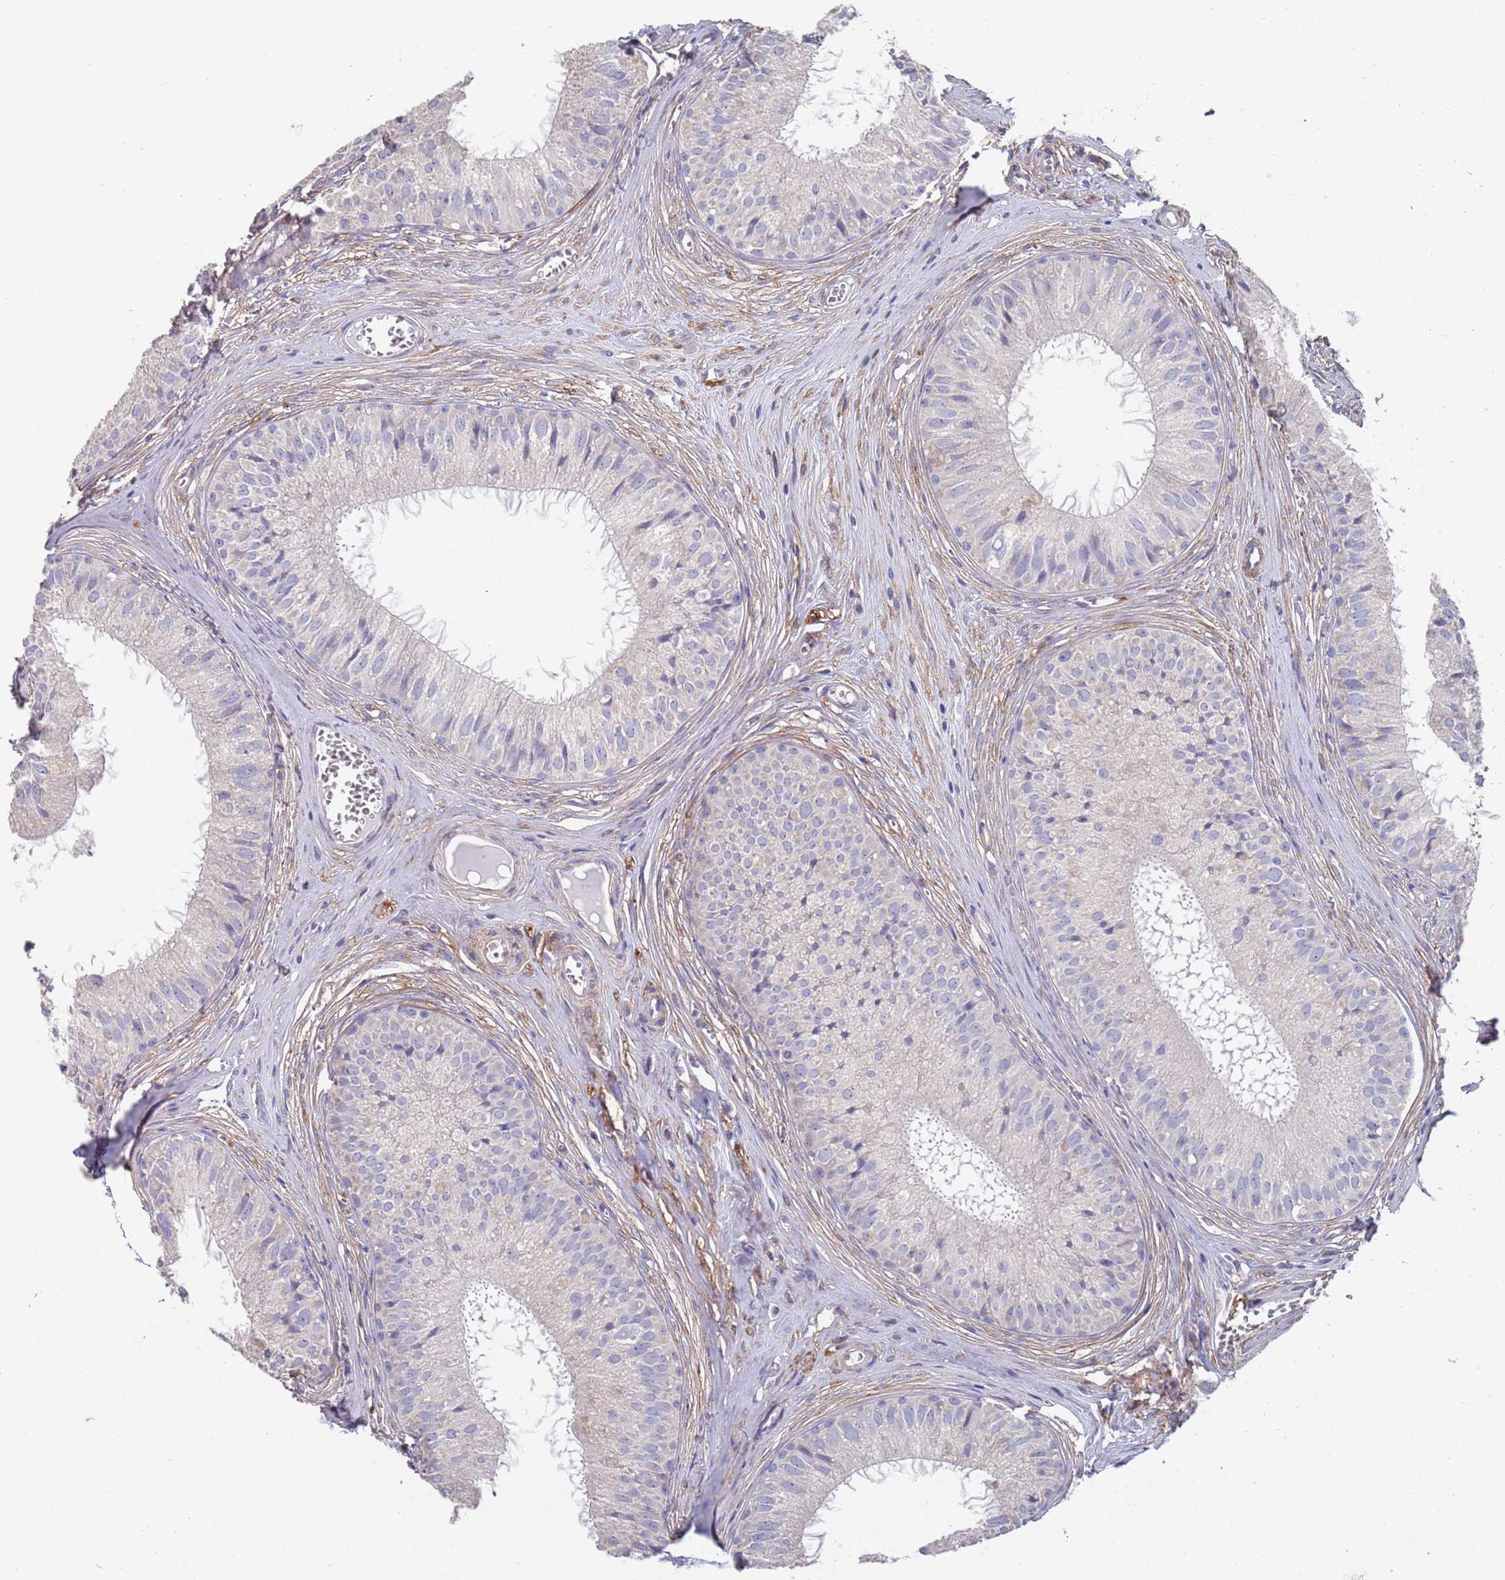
{"staining": {"intensity": "negative", "quantity": "none", "location": "none"}, "tissue": "epididymis", "cell_type": "Glandular cells", "image_type": "normal", "snomed": [{"axis": "morphology", "description": "Normal tissue, NOS"}, {"axis": "topography", "description": "Epididymis"}], "caption": "This histopathology image is of unremarkable epididymis stained with IHC to label a protein in brown with the nuclei are counter-stained blue. There is no staining in glandular cells.", "gene": "ANK2", "patient": {"sex": "male", "age": 36}}